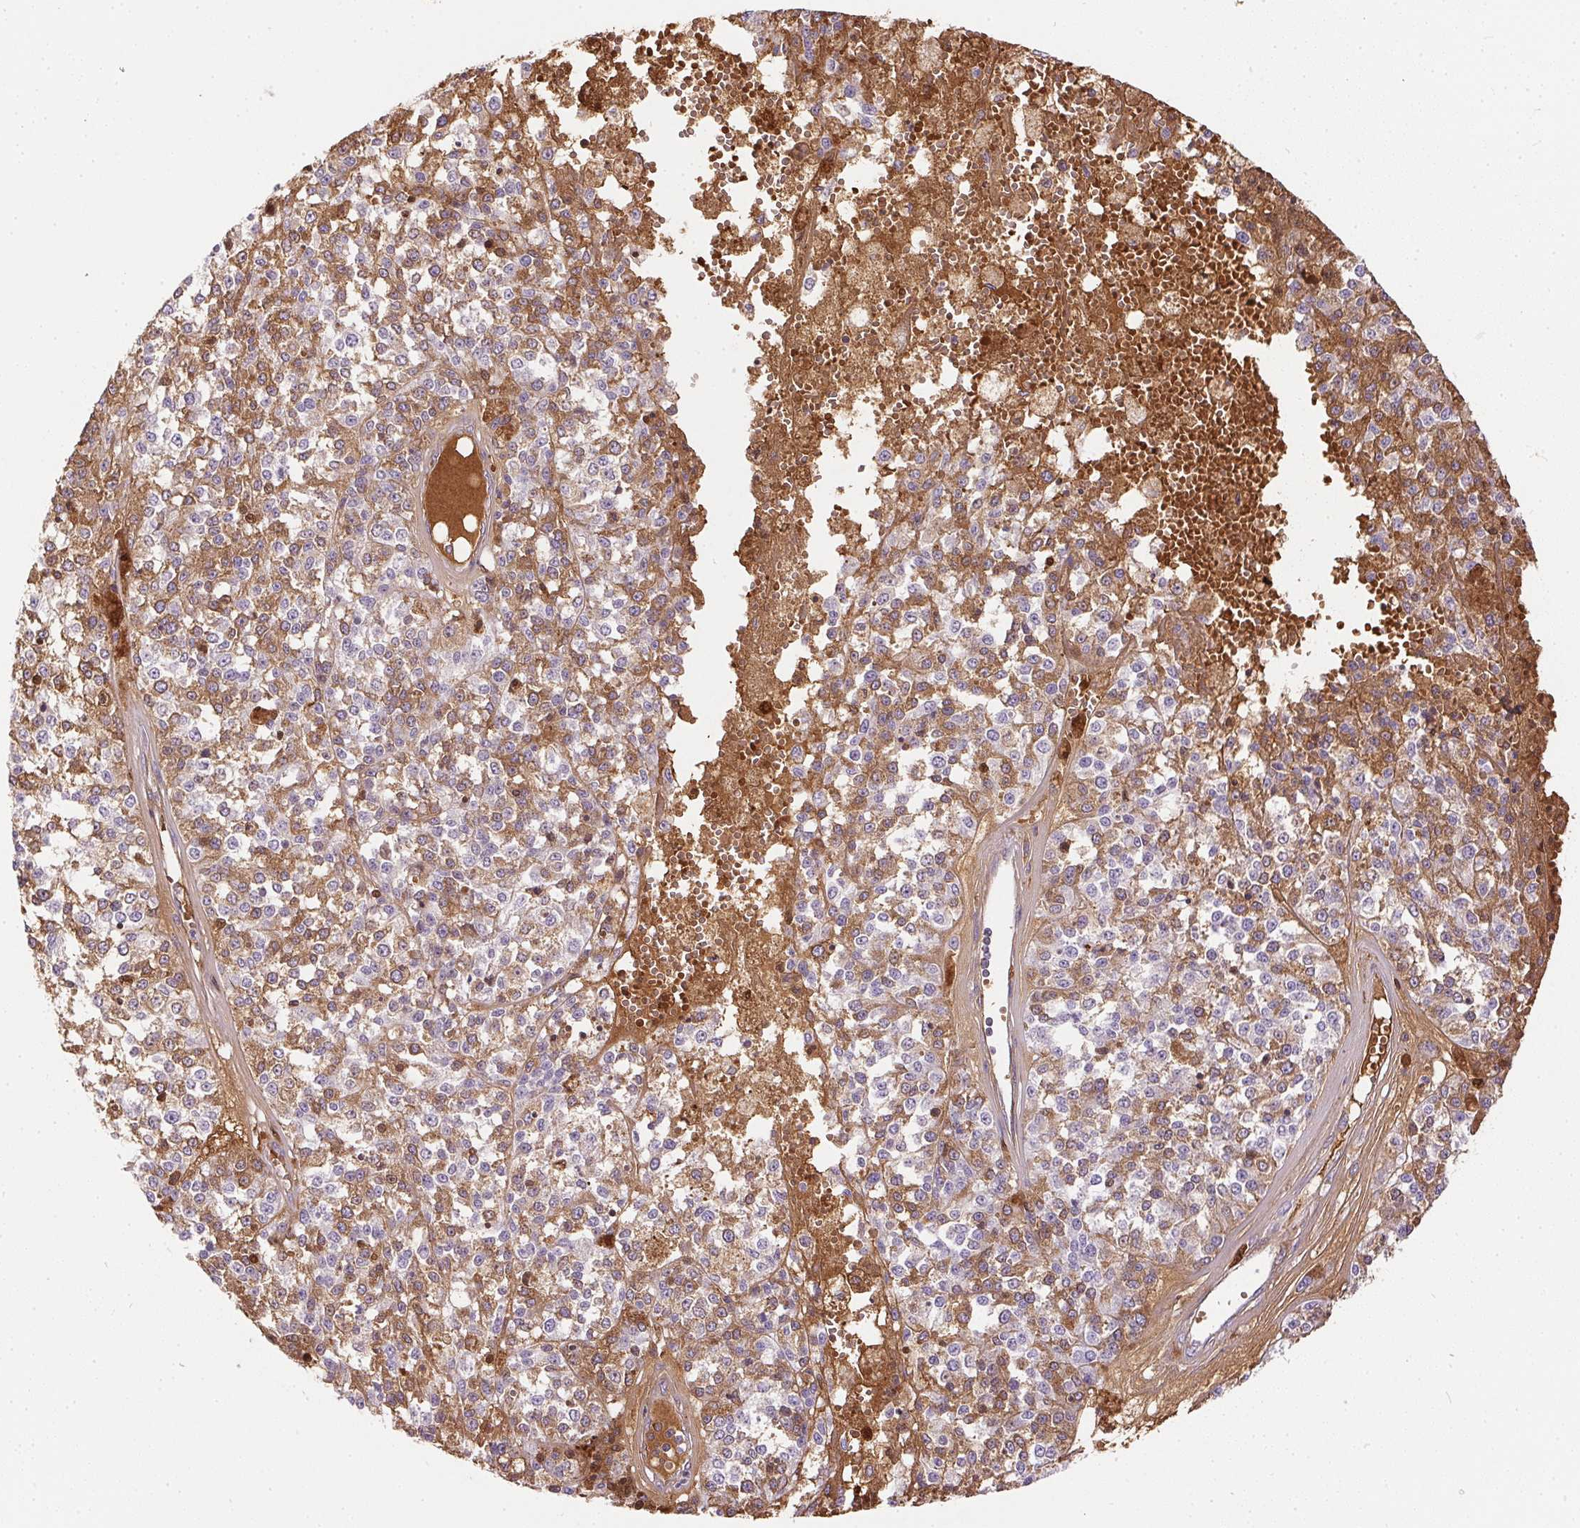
{"staining": {"intensity": "weak", "quantity": "25%-75%", "location": "cytoplasmic/membranous"}, "tissue": "melanoma", "cell_type": "Tumor cells", "image_type": "cancer", "snomed": [{"axis": "morphology", "description": "Malignant melanoma, Metastatic site"}, {"axis": "topography", "description": "Lymph node"}], "caption": "Weak cytoplasmic/membranous protein positivity is present in about 25%-75% of tumor cells in malignant melanoma (metastatic site). The protein of interest is shown in brown color, while the nuclei are stained blue.", "gene": "ORM1", "patient": {"sex": "female", "age": 64}}